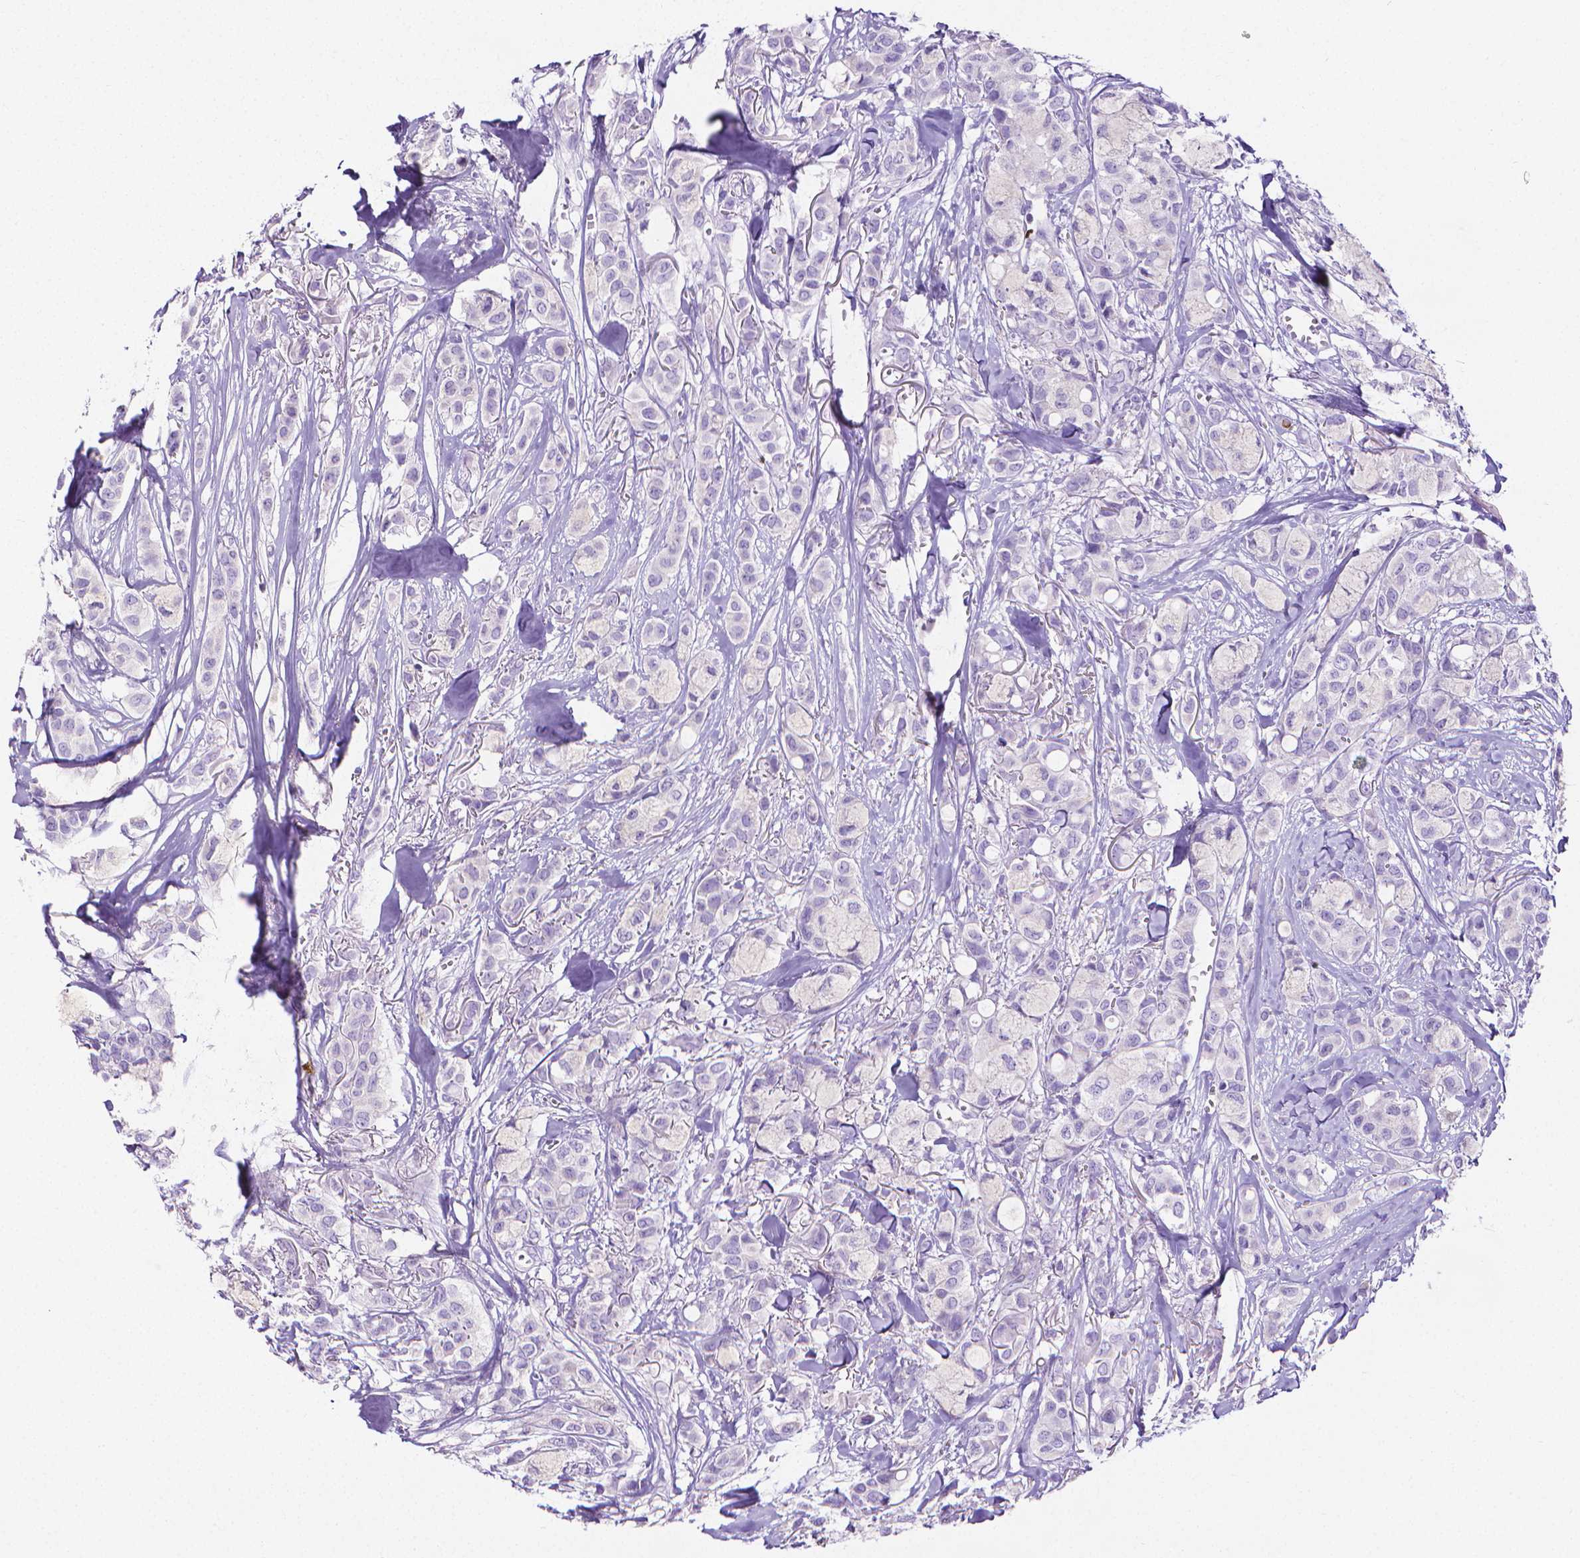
{"staining": {"intensity": "negative", "quantity": "none", "location": "none"}, "tissue": "breast cancer", "cell_type": "Tumor cells", "image_type": "cancer", "snomed": [{"axis": "morphology", "description": "Duct carcinoma"}, {"axis": "topography", "description": "Breast"}], "caption": "A high-resolution photomicrograph shows immunohistochemistry staining of breast intraductal carcinoma, which exhibits no significant staining in tumor cells.", "gene": "MMP9", "patient": {"sex": "female", "age": 85}}